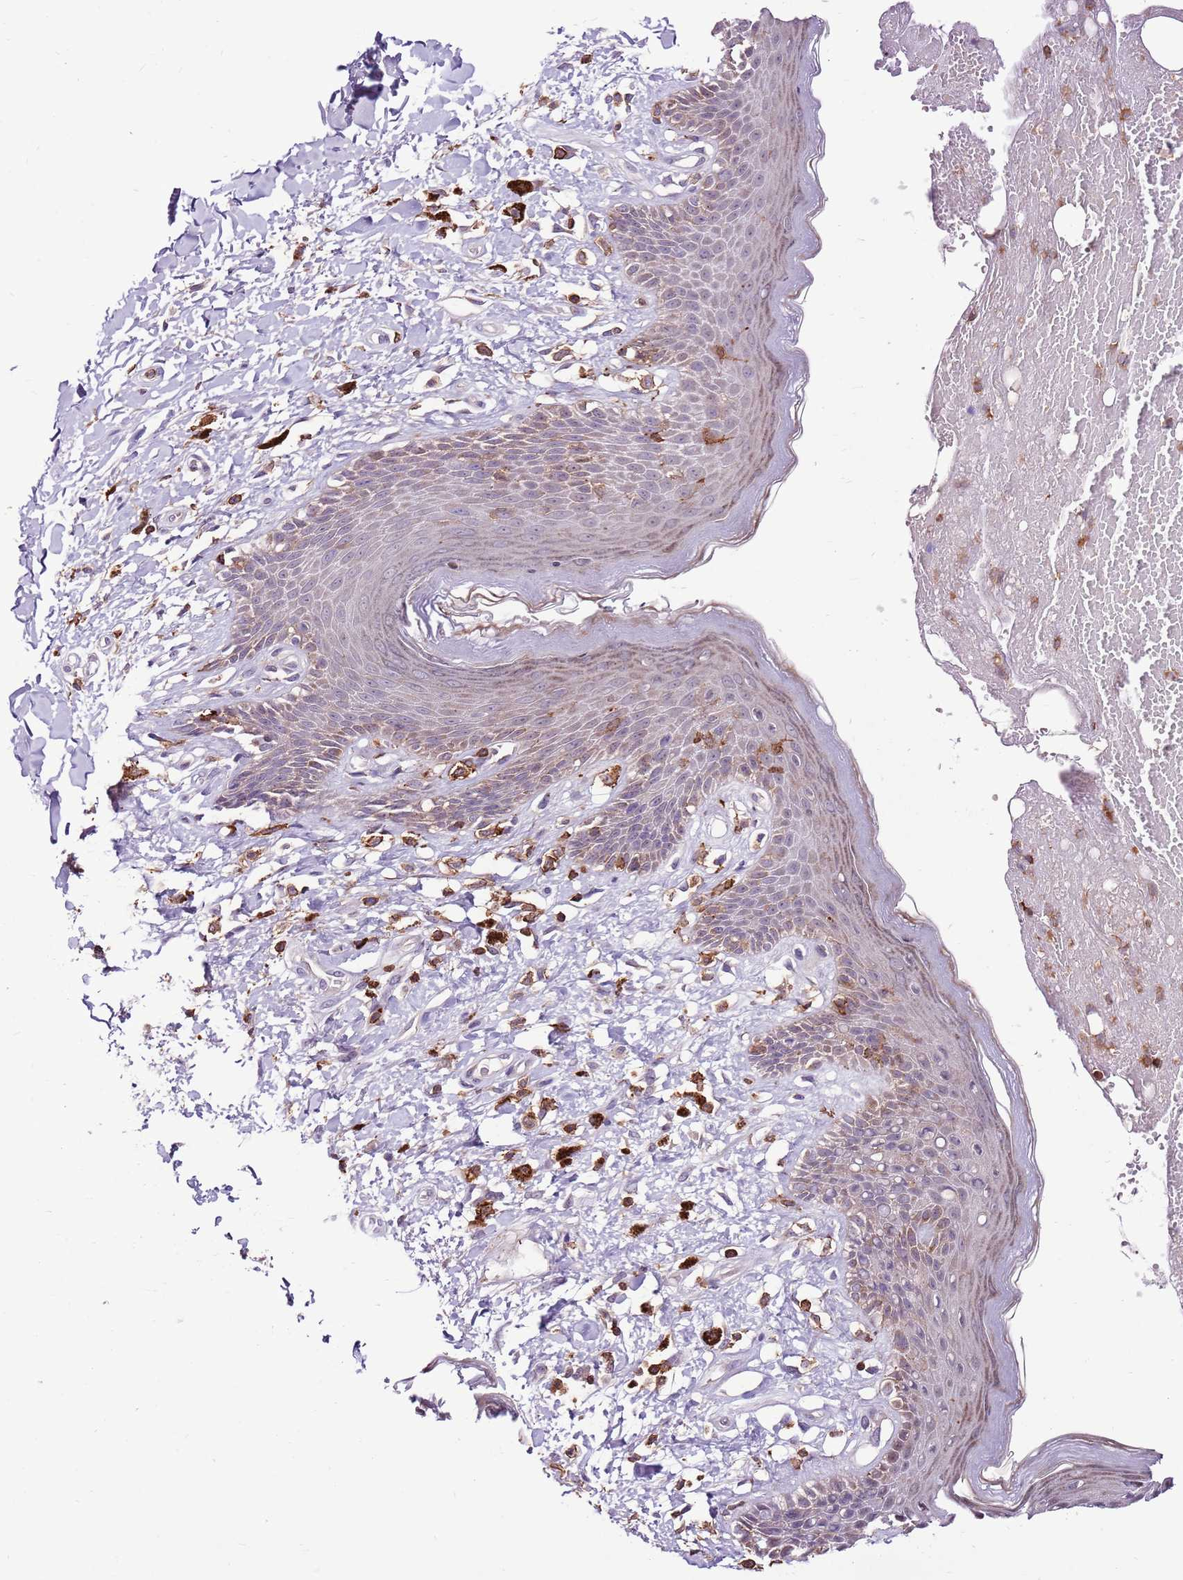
{"staining": {"intensity": "moderate", "quantity": "25%-75%", "location": "cytoplasmic/membranous"}, "tissue": "skin", "cell_type": "Epidermal cells", "image_type": "normal", "snomed": [{"axis": "morphology", "description": "Normal tissue, NOS"}, {"axis": "topography", "description": "Anal"}], "caption": "Benign skin displays moderate cytoplasmic/membranous expression in about 25%-75% of epidermal cells, visualized by immunohistochemistry.", "gene": "ZSWIM1", "patient": {"sex": "female", "age": 78}}